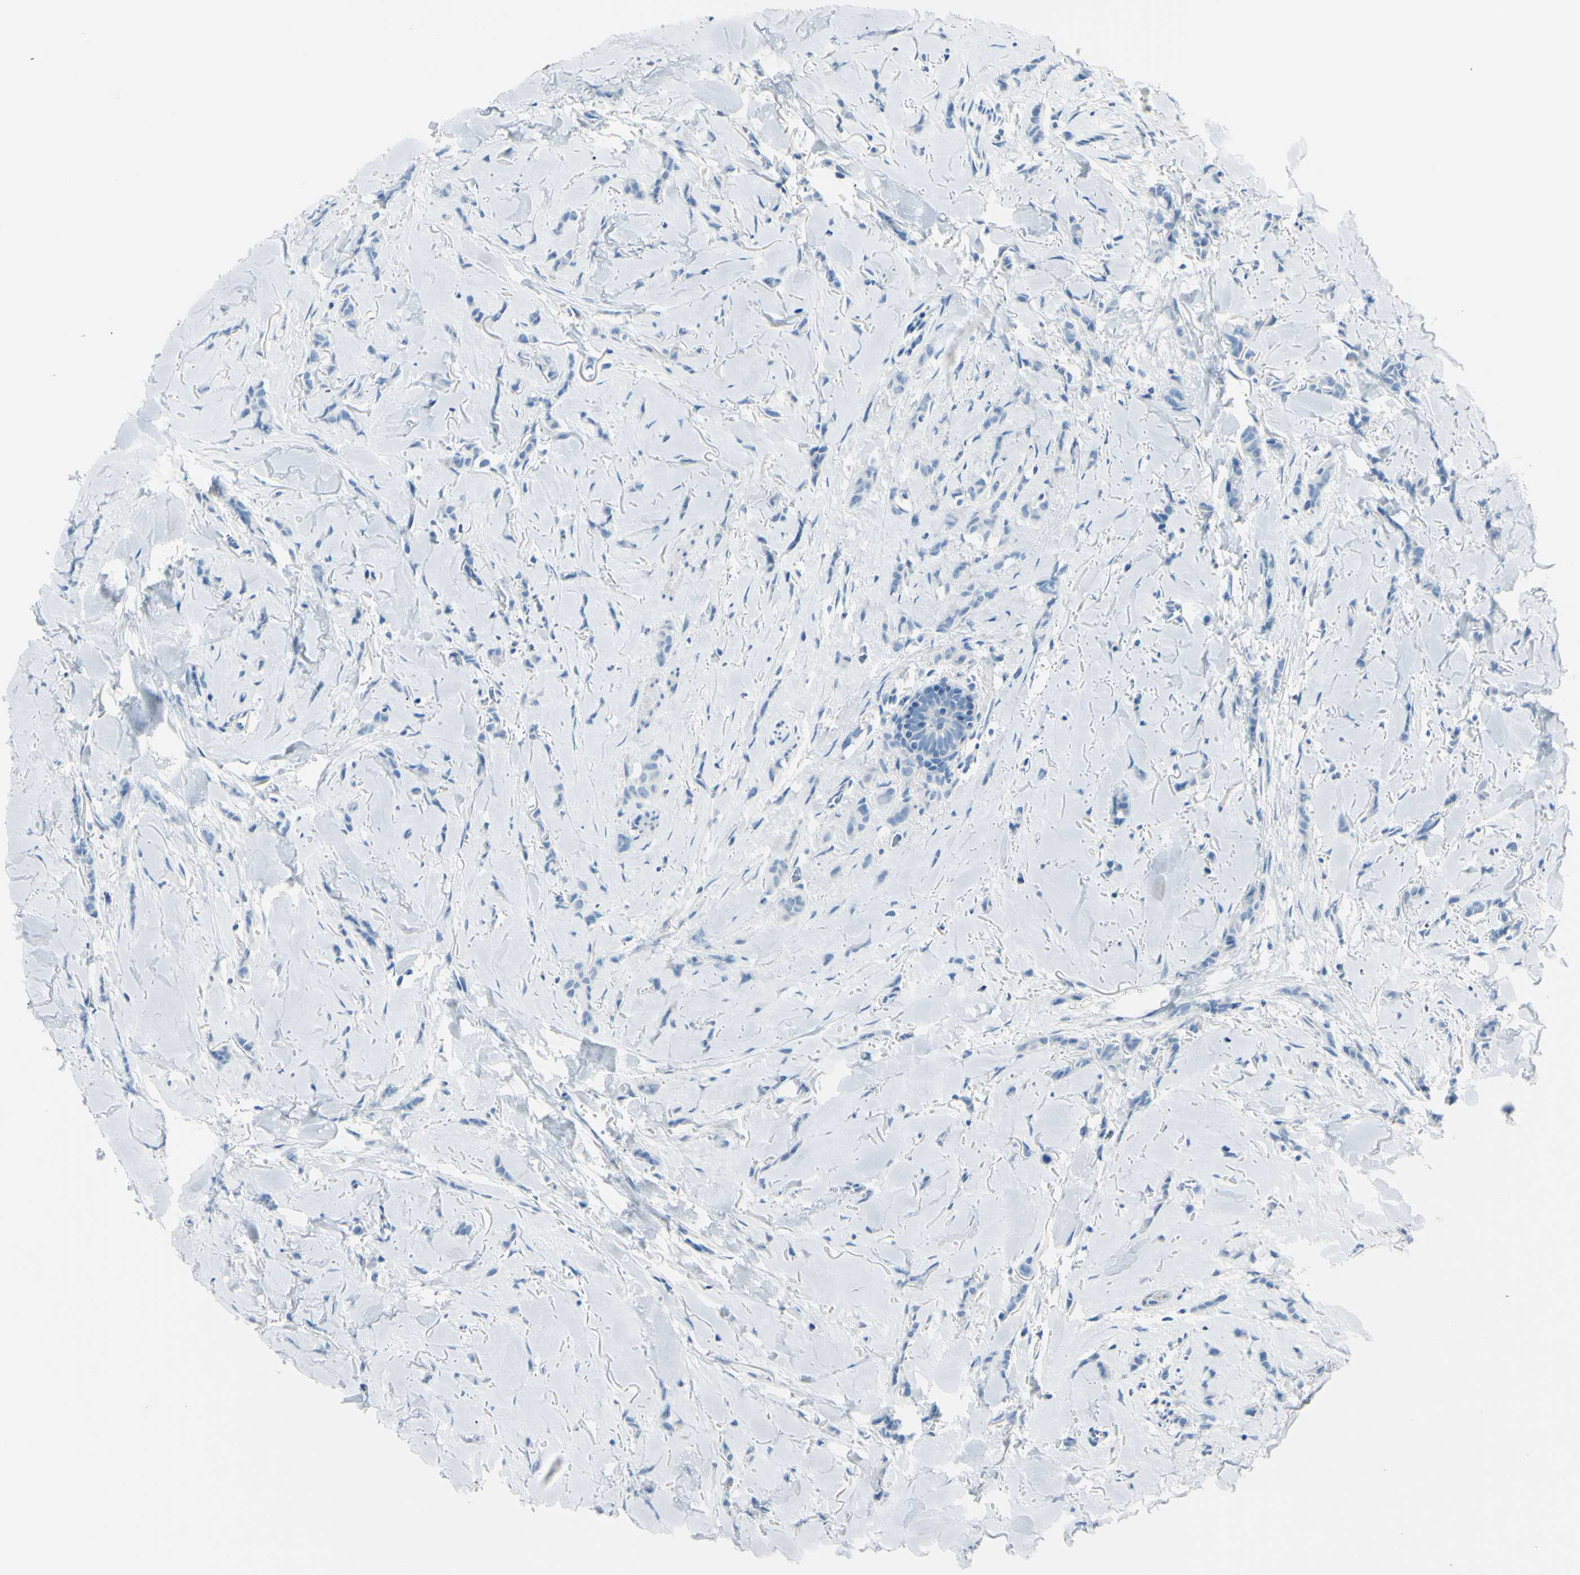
{"staining": {"intensity": "negative", "quantity": "none", "location": "none"}, "tissue": "breast cancer", "cell_type": "Tumor cells", "image_type": "cancer", "snomed": [{"axis": "morphology", "description": "Lobular carcinoma"}, {"axis": "topography", "description": "Skin"}, {"axis": "topography", "description": "Breast"}], "caption": "Lobular carcinoma (breast) was stained to show a protein in brown. There is no significant positivity in tumor cells.", "gene": "FOLH1", "patient": {"sex": "female", "age": 46}}